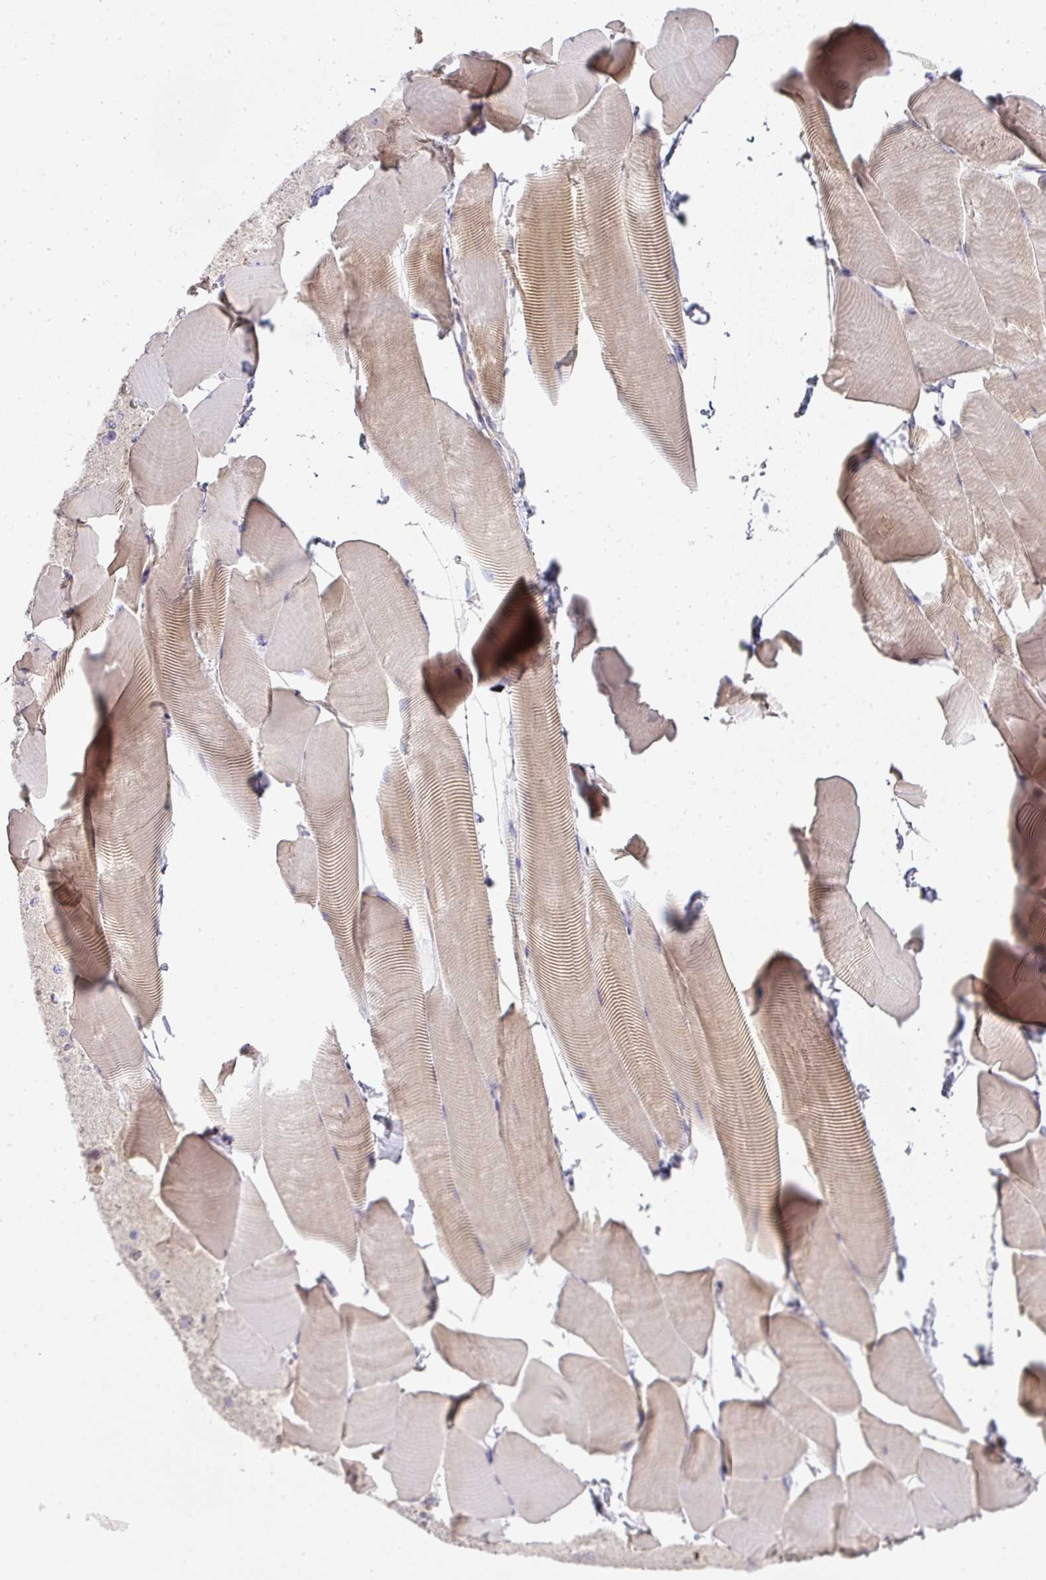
{"staining": {"intensity": "weak", "quantity": ">75%", "location": "cytoplasmic/membranous"}, "tissue": "skeletal muscle", "cell_type": "Myocytes", "image_type": "normal", "snomed": [{"axis": "morphology", "description": "Normal tissue, NOS"}, {"axis": "topography", "description": "Skeletal muscle"}], "caption": "An immunohistochemistry histopathology image of unremarkable tissue is shown. Protein staining in brown labels weak cytoplasmic/membranous positivity in skeletal muscle within myocytes. (brown staining indicates protein expression, while blue staining denotes nuclei).", "gene": "STK35", "patient": {"sex": "male", "age": 25}}